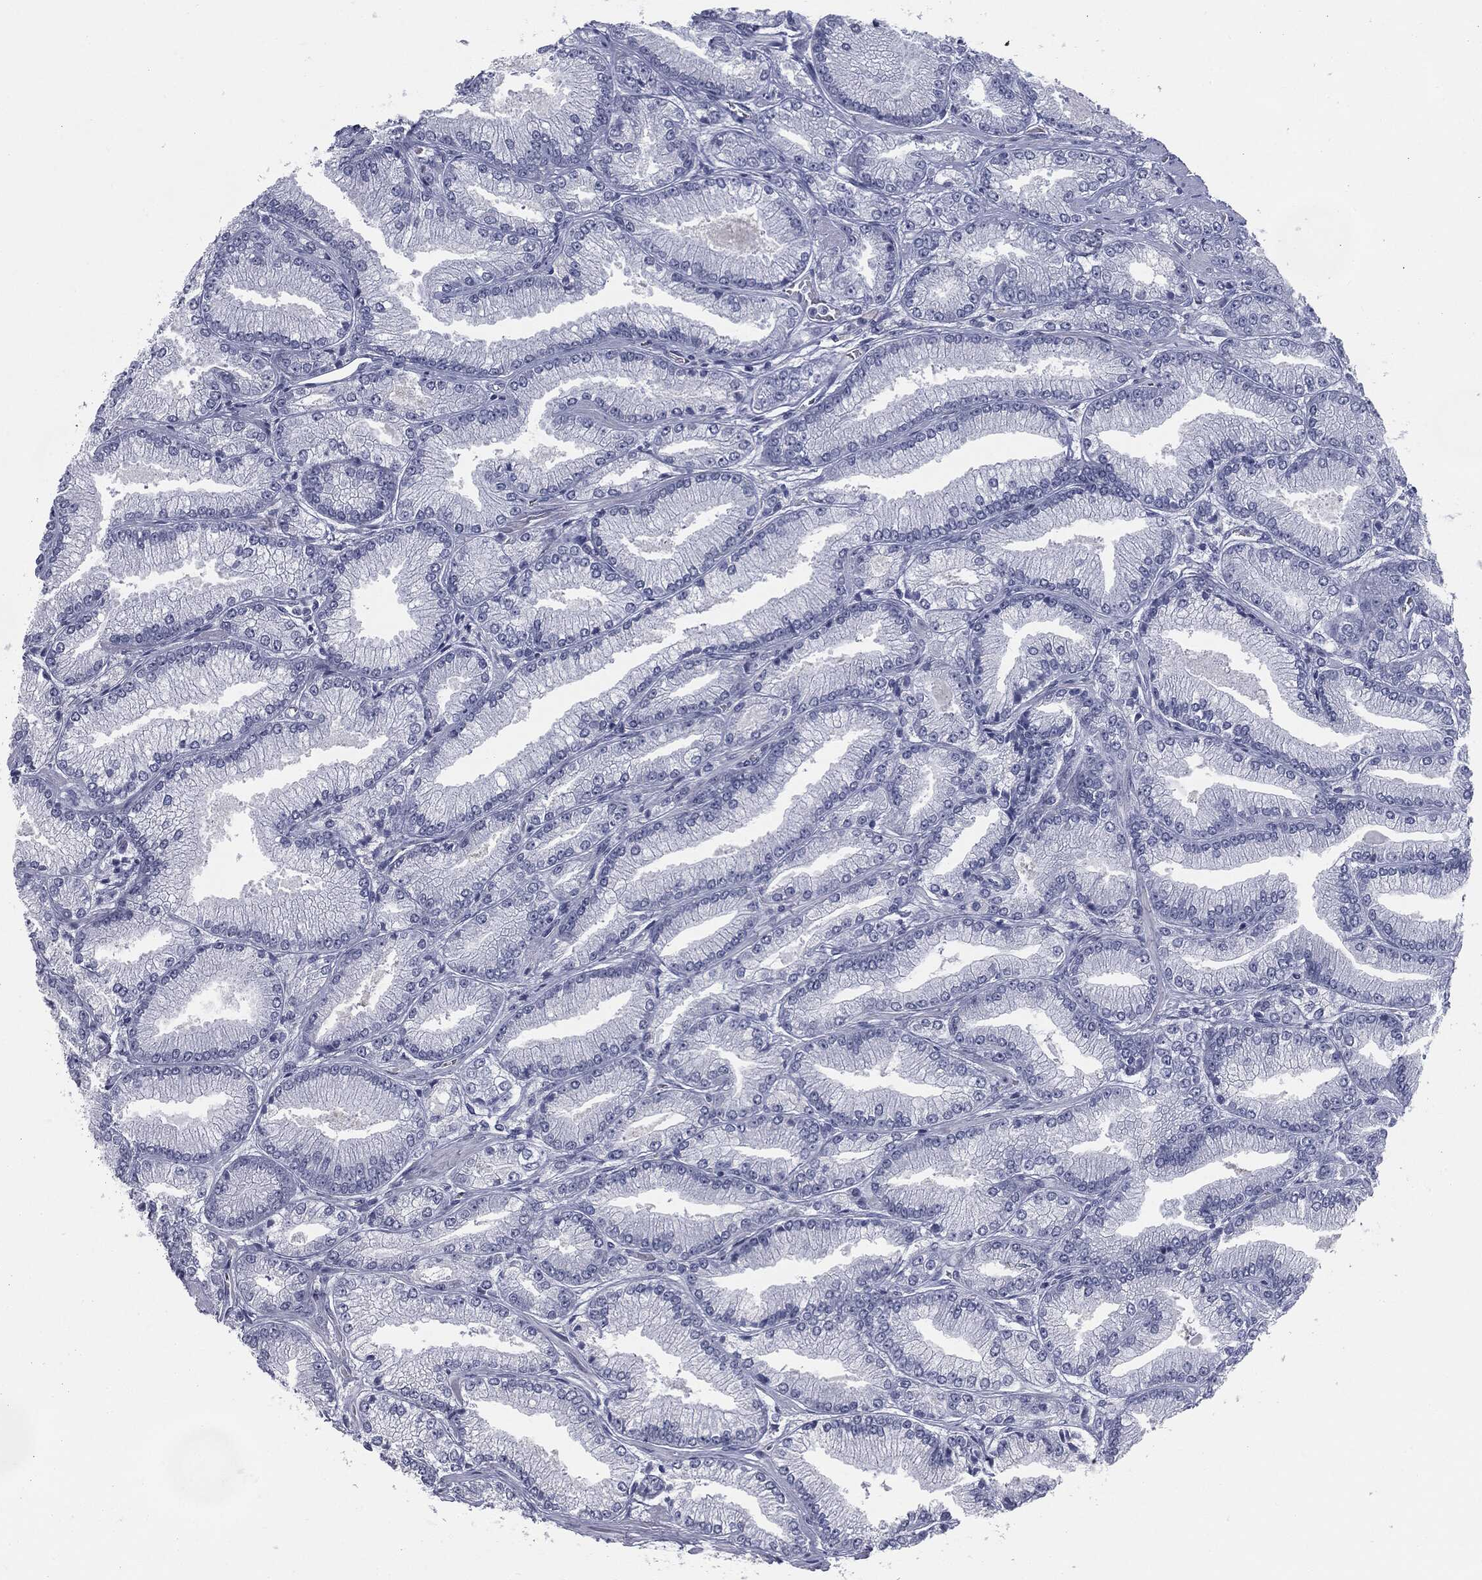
{"staining": {"intensity": "negative", "quantity": "none", "location": "none"}, "tissue": "prostate cancer", "cell_type": "Tumor cells", "image_type": "cancer", "snomed": [{"axis": "morphology", "description": "Adenocarcinoma, Low grade"}, {"axis": "topography", "description": "Prostate"}], "caption": "Immunohistochemical staining of prostate cancer exhibits no significant staining in tumor cells.", "gene": "TPO", "patient": {"sex": "male", "age": 67}}